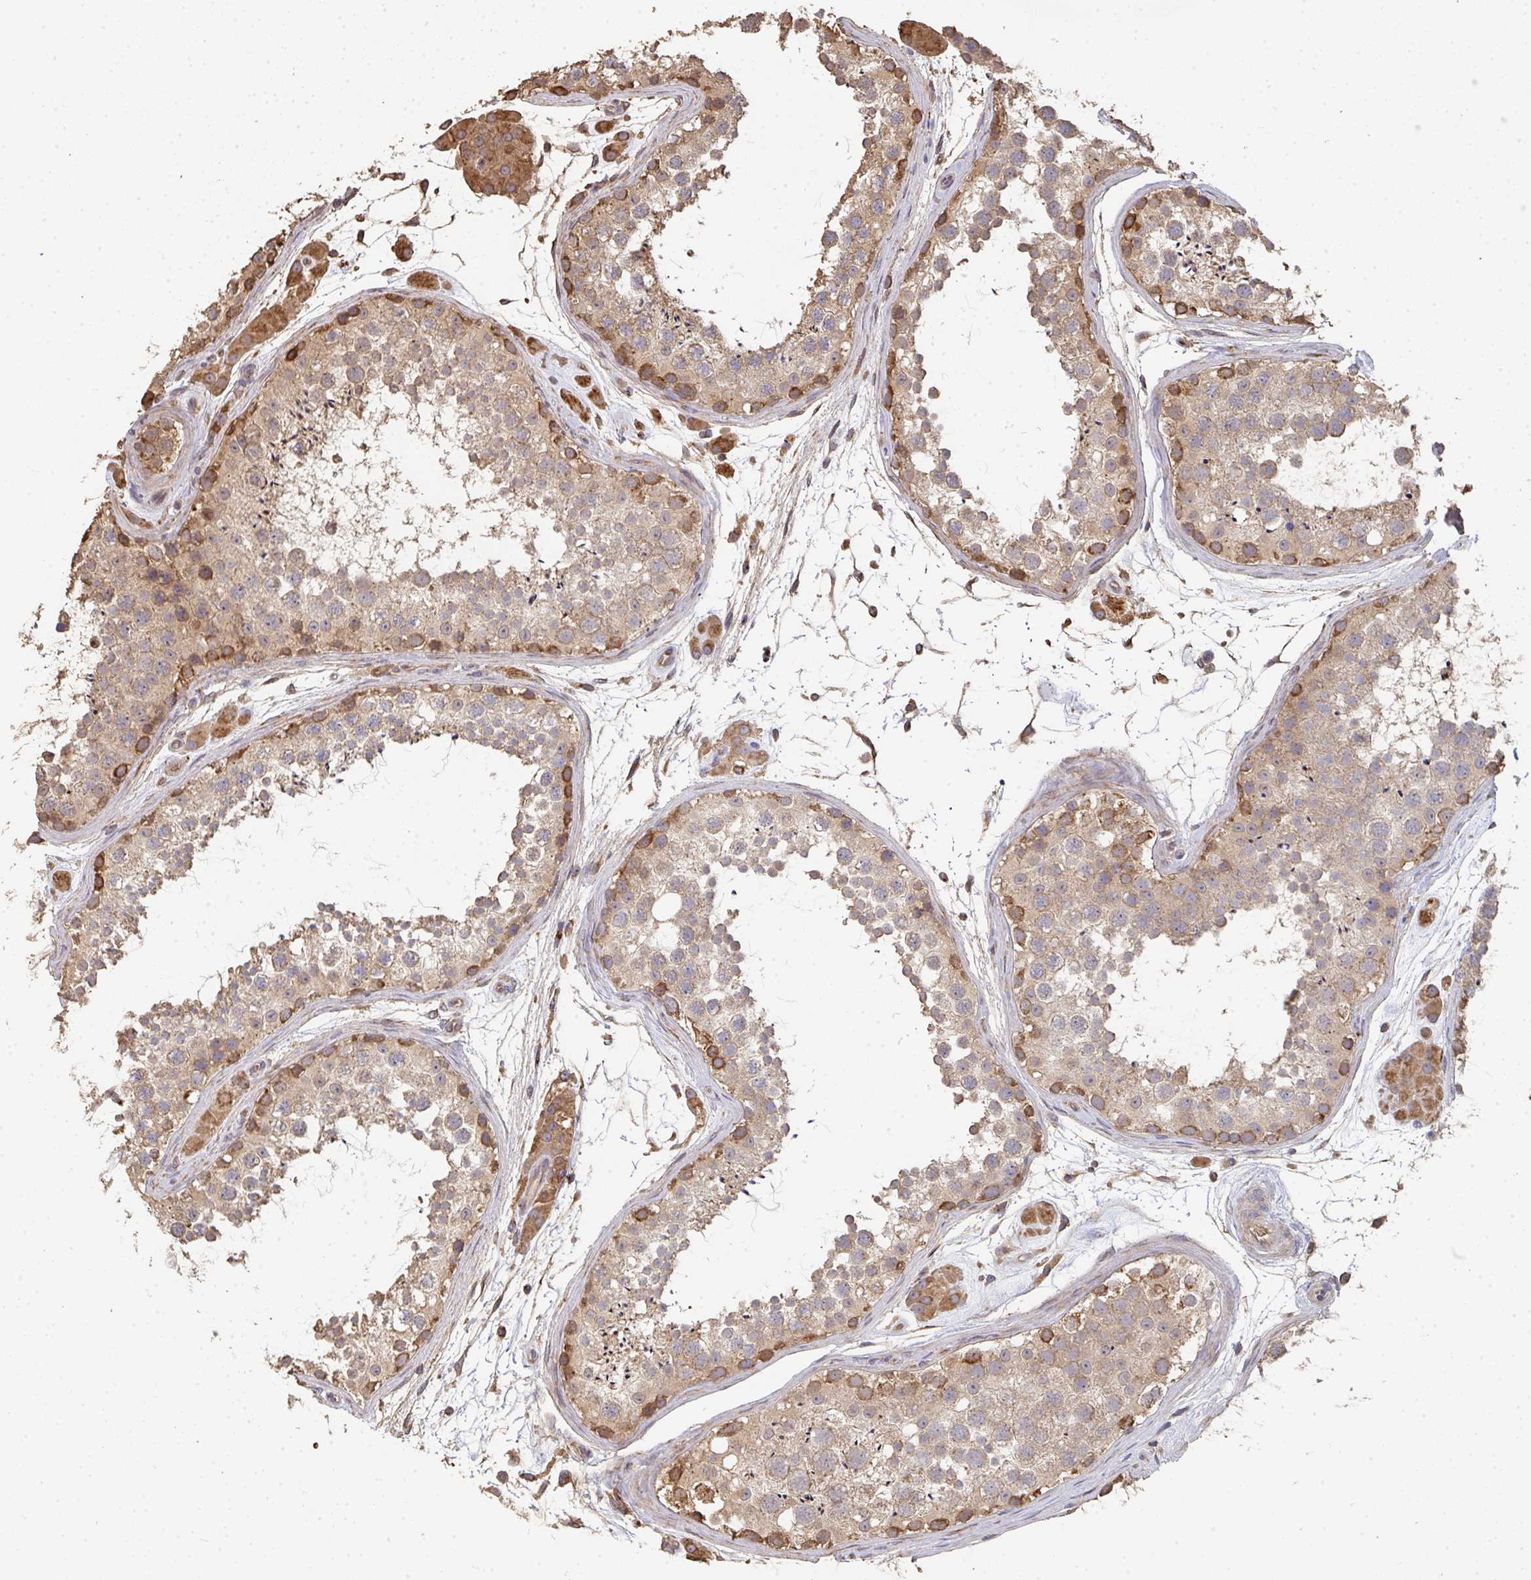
{"staining": {"intensity": "moderate", "quantity": ">75%", "location": "cytoplasmic/membranous"}, "tissue": "testis", "cell_type": "Cells in seminiferous ducts", "image_type": "normal", "snomed": [{"axis": "morphology", "description": "Normal tissue, NOS"}, {"axis": "topography", "description": "Testis"}], "caption": "Moderate cytoplasmic/membranous expression for a protein is seen in about >75% of cells in seminiferous ducts of unremarkable testis using immunohistochemistry.", "gene": "POLG", "patient": {"sex": "male", "age": 41}}